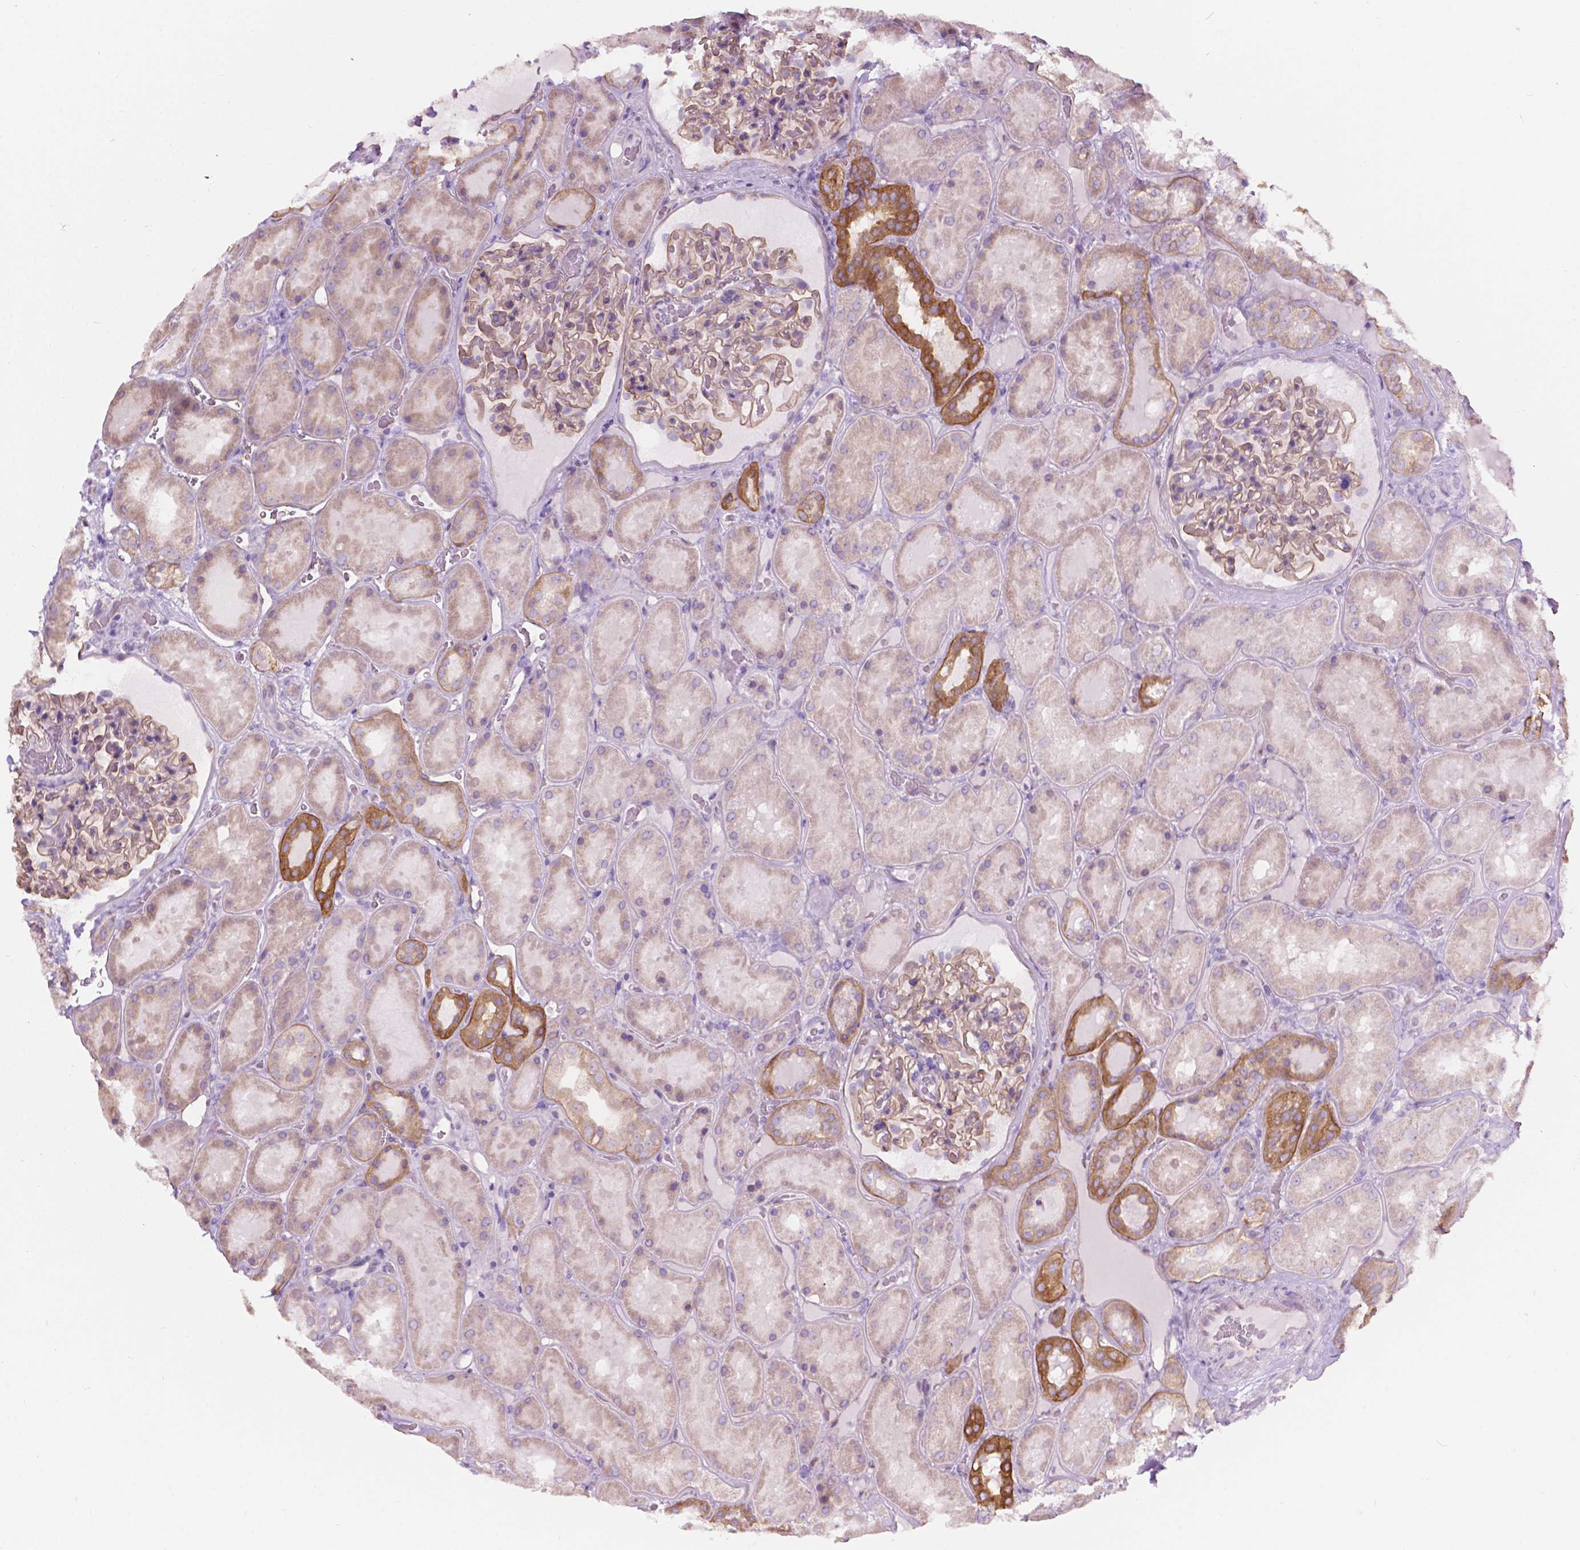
{"staining": {"intensity": "weak", "quantity": "25%-75%", "location": "cytoplasmic/membranous"}, "tissue": "kidney", "cell_type": "Cells in glomeruli", "image_type": "normal", "snomed": [{"axis": "morphology", "description": "Normal tissue, NOS"}, {"axis": "topography", "description": "Kidney"}], "caption": "Immunohistochemistry (IHC) (DAB (3,3'-diaminobenzidine)) staining of benign human kidney reveals weak cytoplasmic/membranous protein positivity in approximately 25%-75% of cells in glomeruli.", "gene": "NOS1AP", "patient": {"sex": "male", "age": 73}}